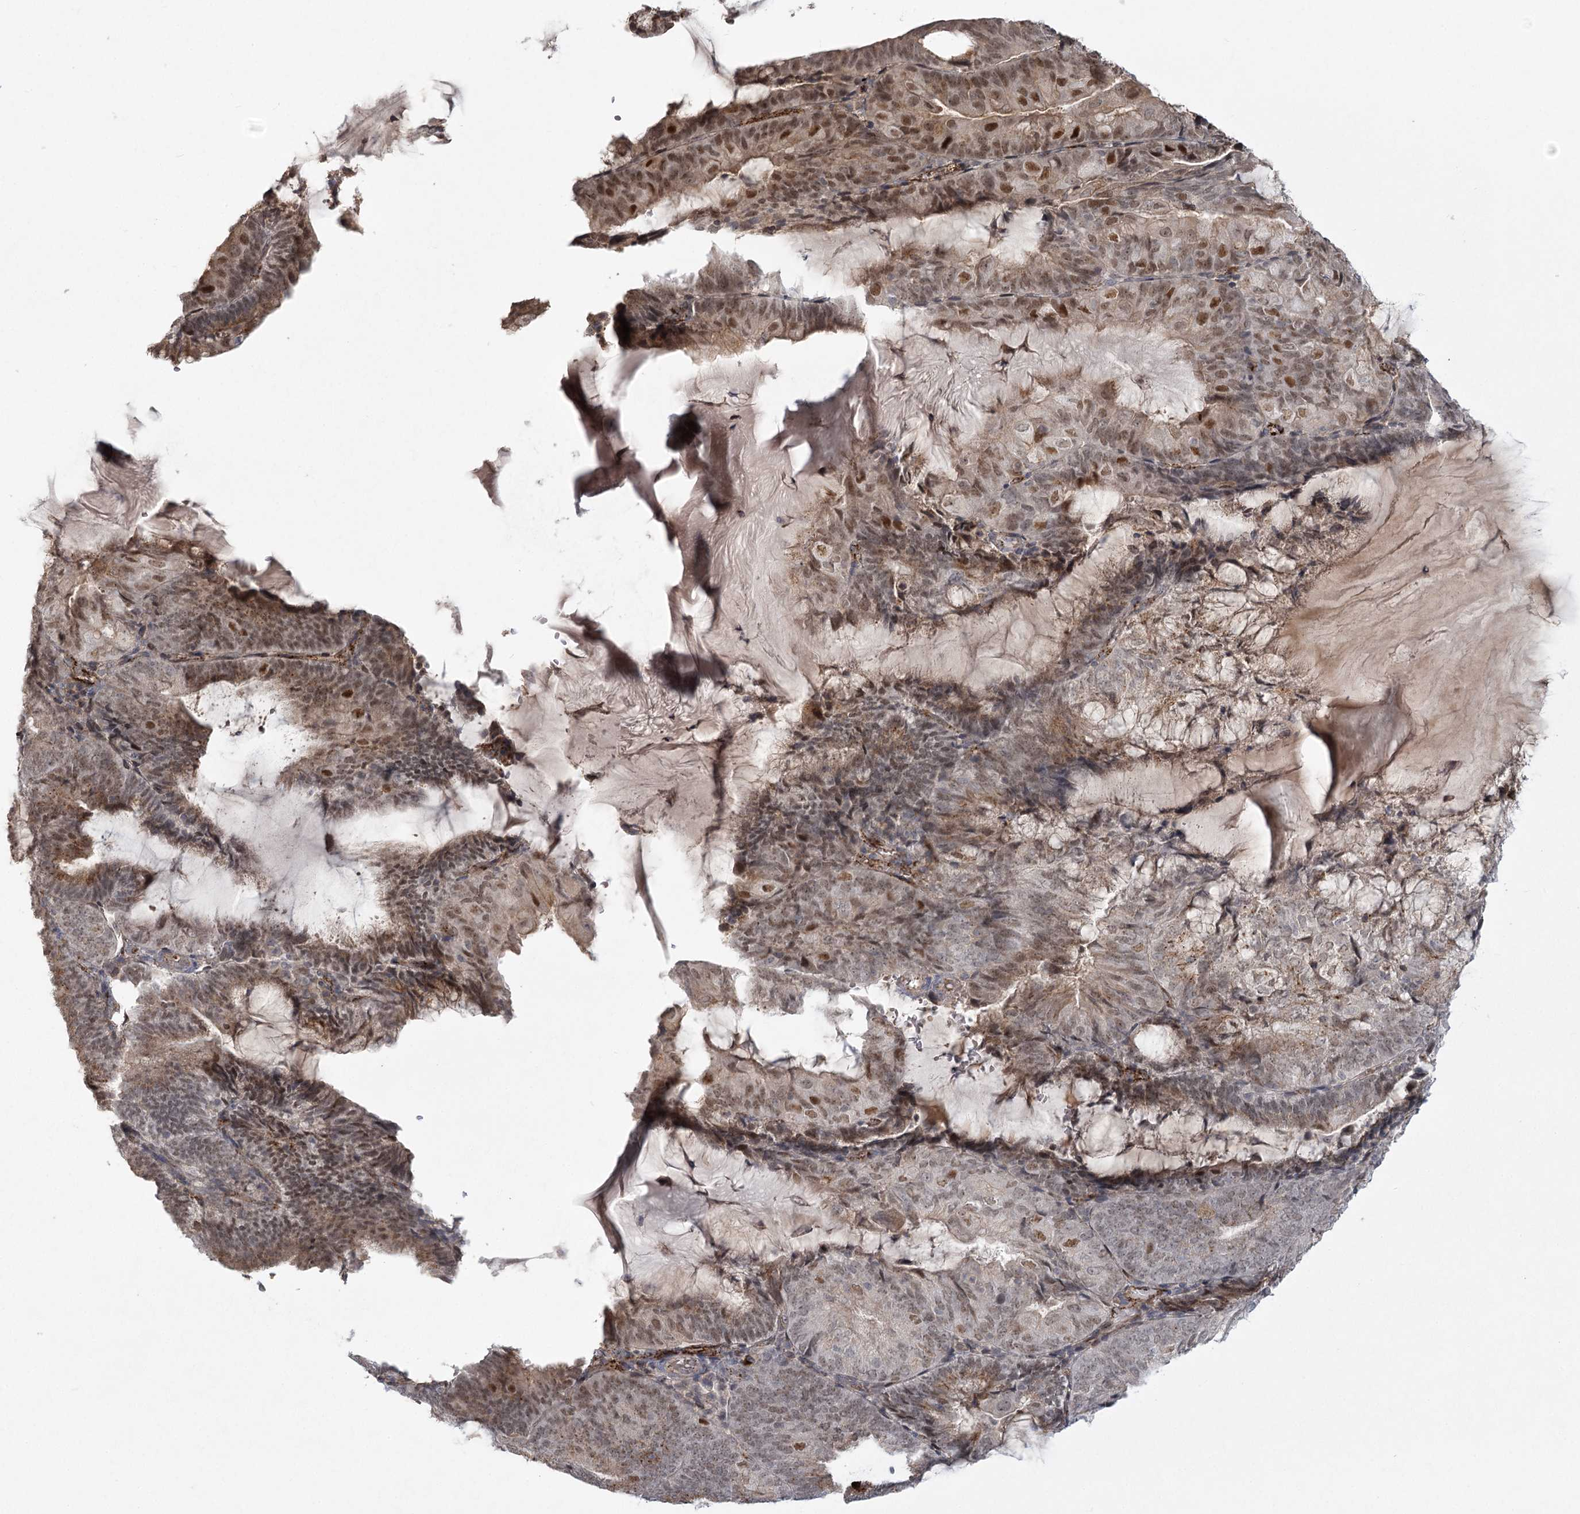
{"staining": {"intensity": "moderate", "quantity": "25%-75%", "location": "cytoplasmic/membranous,nuclear"}, "tissue": "endometrial cancer", "cell_type": "Tumor cells", "image_type": "cancer", "snomed": [{"axis": "morphology", "description": "Adenocarcinoma, NOS"}, {"axis": "topography", "description": "Endometrium"}], "caption": "Brown immunohistochemical staining in human endometrial adenocarcinoma shows moderate cytoplasmic/membranous and nuclear expression in approximately 25%-75% of tumor cells.", "gene": "KBTBD4", "patient": {"sex": "female", "age": 81}}